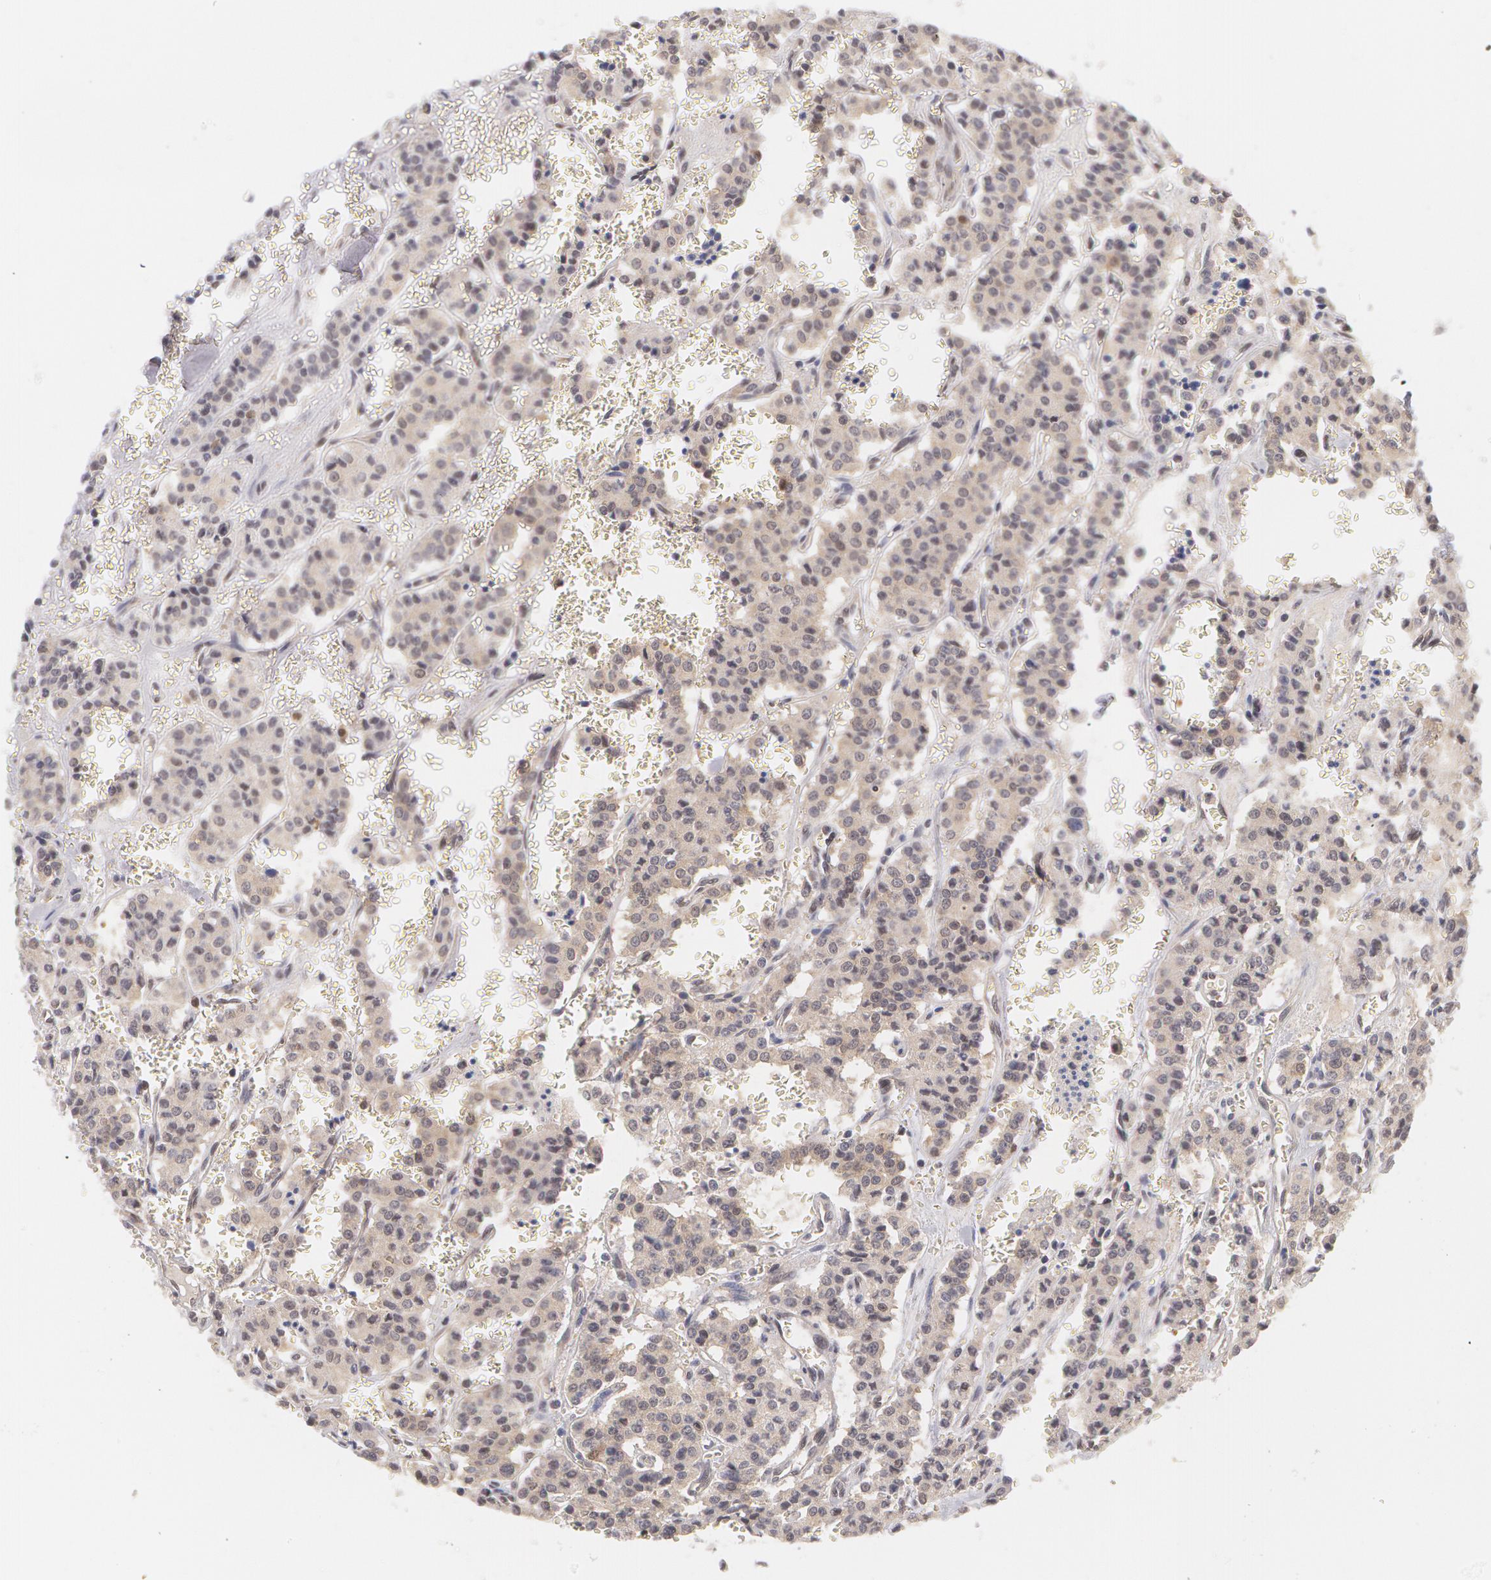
{"staining": {"intensity": "negative", "quantity": "none", "location": "none"}, "tissue": "carcinoid", "cell_type": "Tumor cells", "image_type": "cancer", "snomed": [{"axis": "morphology", "description": "Carcinoid, malignant, NOS"}, {"axis": "topography", "description": "Bronchus"}], "caption": "An IHC histopathology image of carcinoid is shown. There is no staining in tumor cells of carcinoid.", "gene": "TXNRD1", "patient": {"sex": "male", "age": 55}}